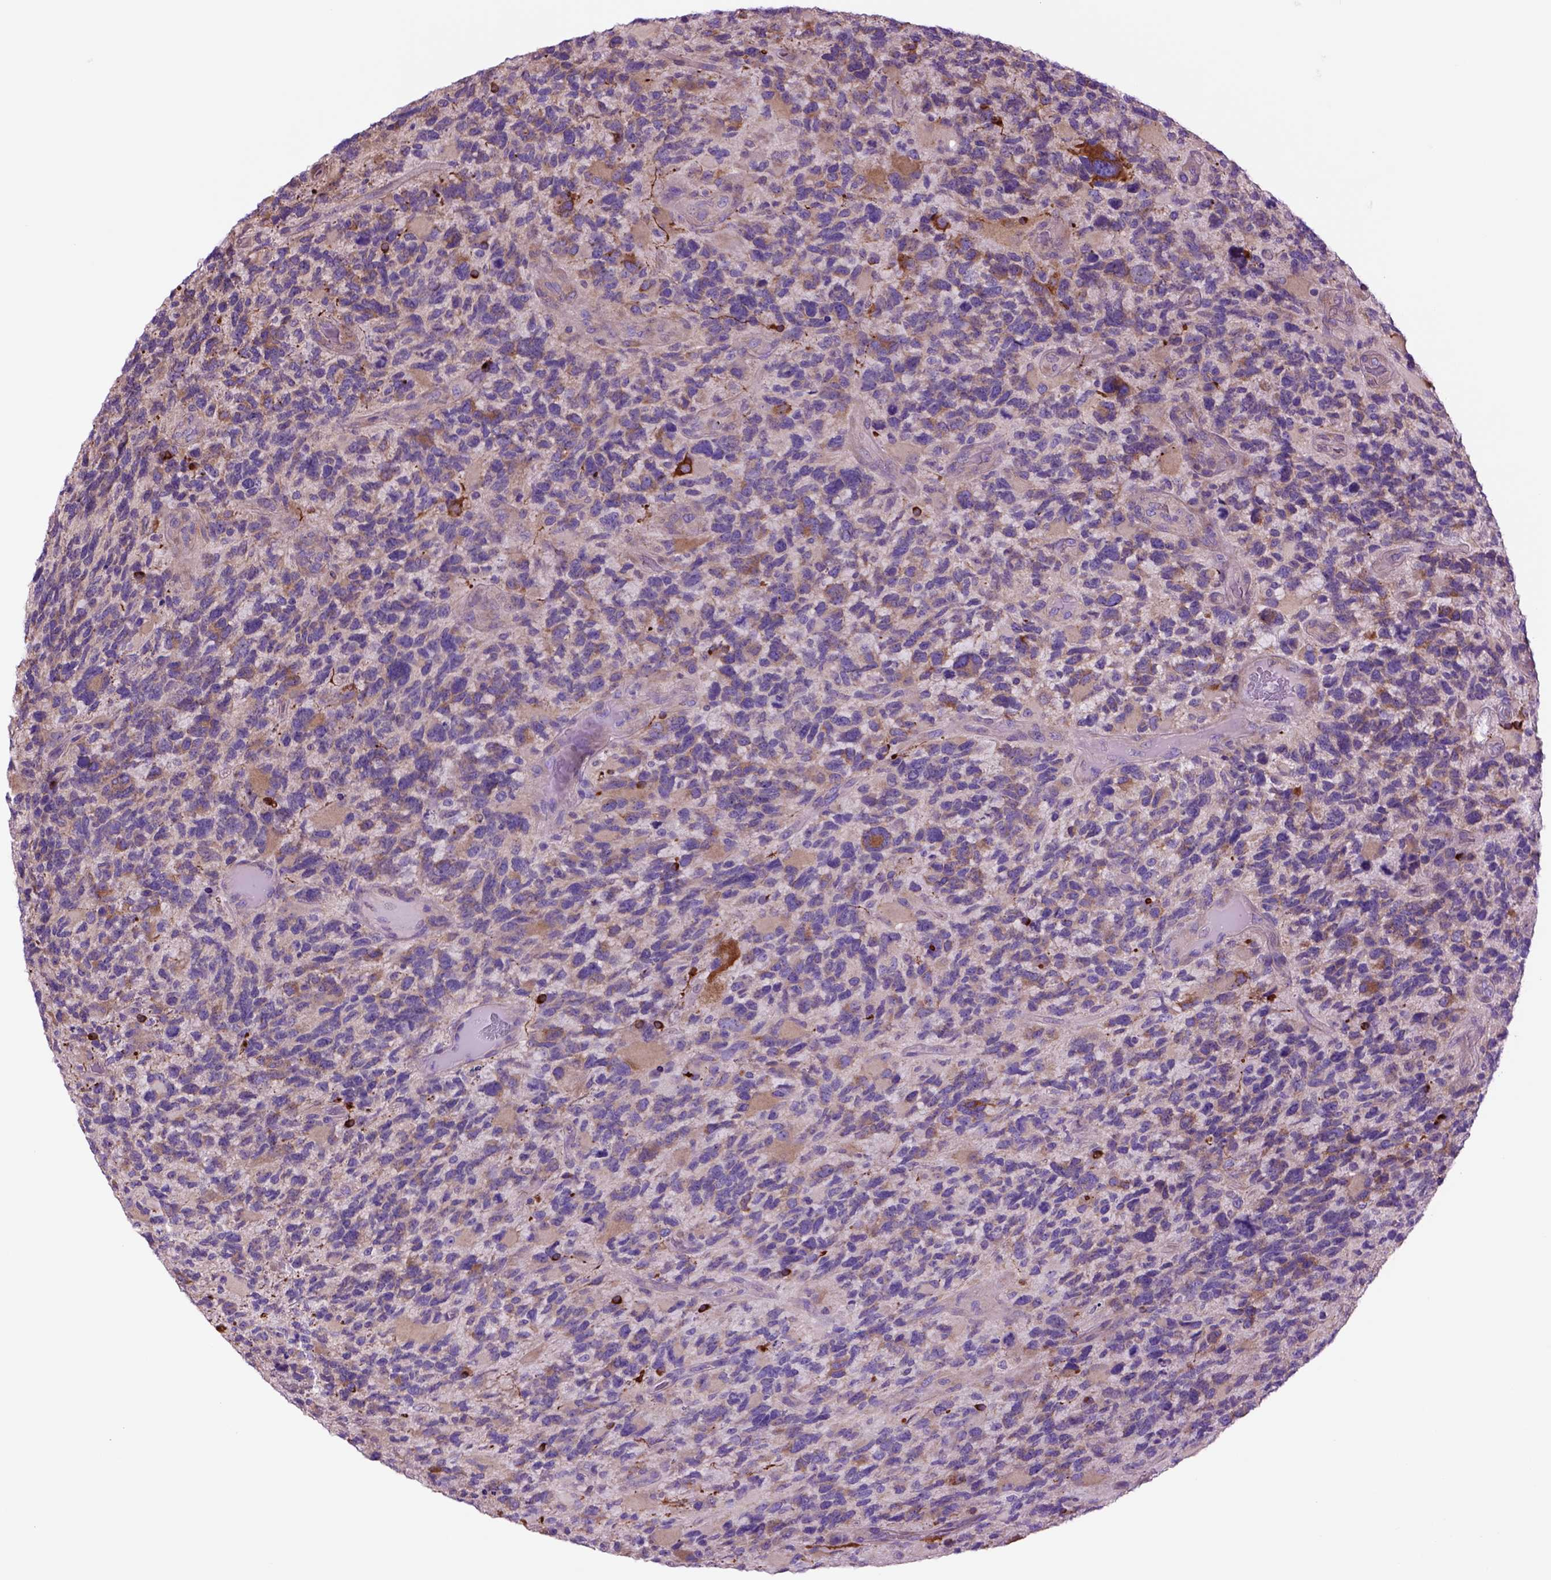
{"staining": {"intensity": "negative", "quantity": "none", "location": "none"}, "tissue": "glioma", "cell_type": "Tumor cells", "image_type": "cancer", "snomed": [{"axis": "morphology", "description": "Glioma, malignant, High grade"}, {"axis": "topography", "description": "Brain"}], "caption": "Tumor cells are negative for protein expression in human malignant glioma (high-grade).", "gene": "PIAS3", "patient": {"sex": "female", "age": 71}}